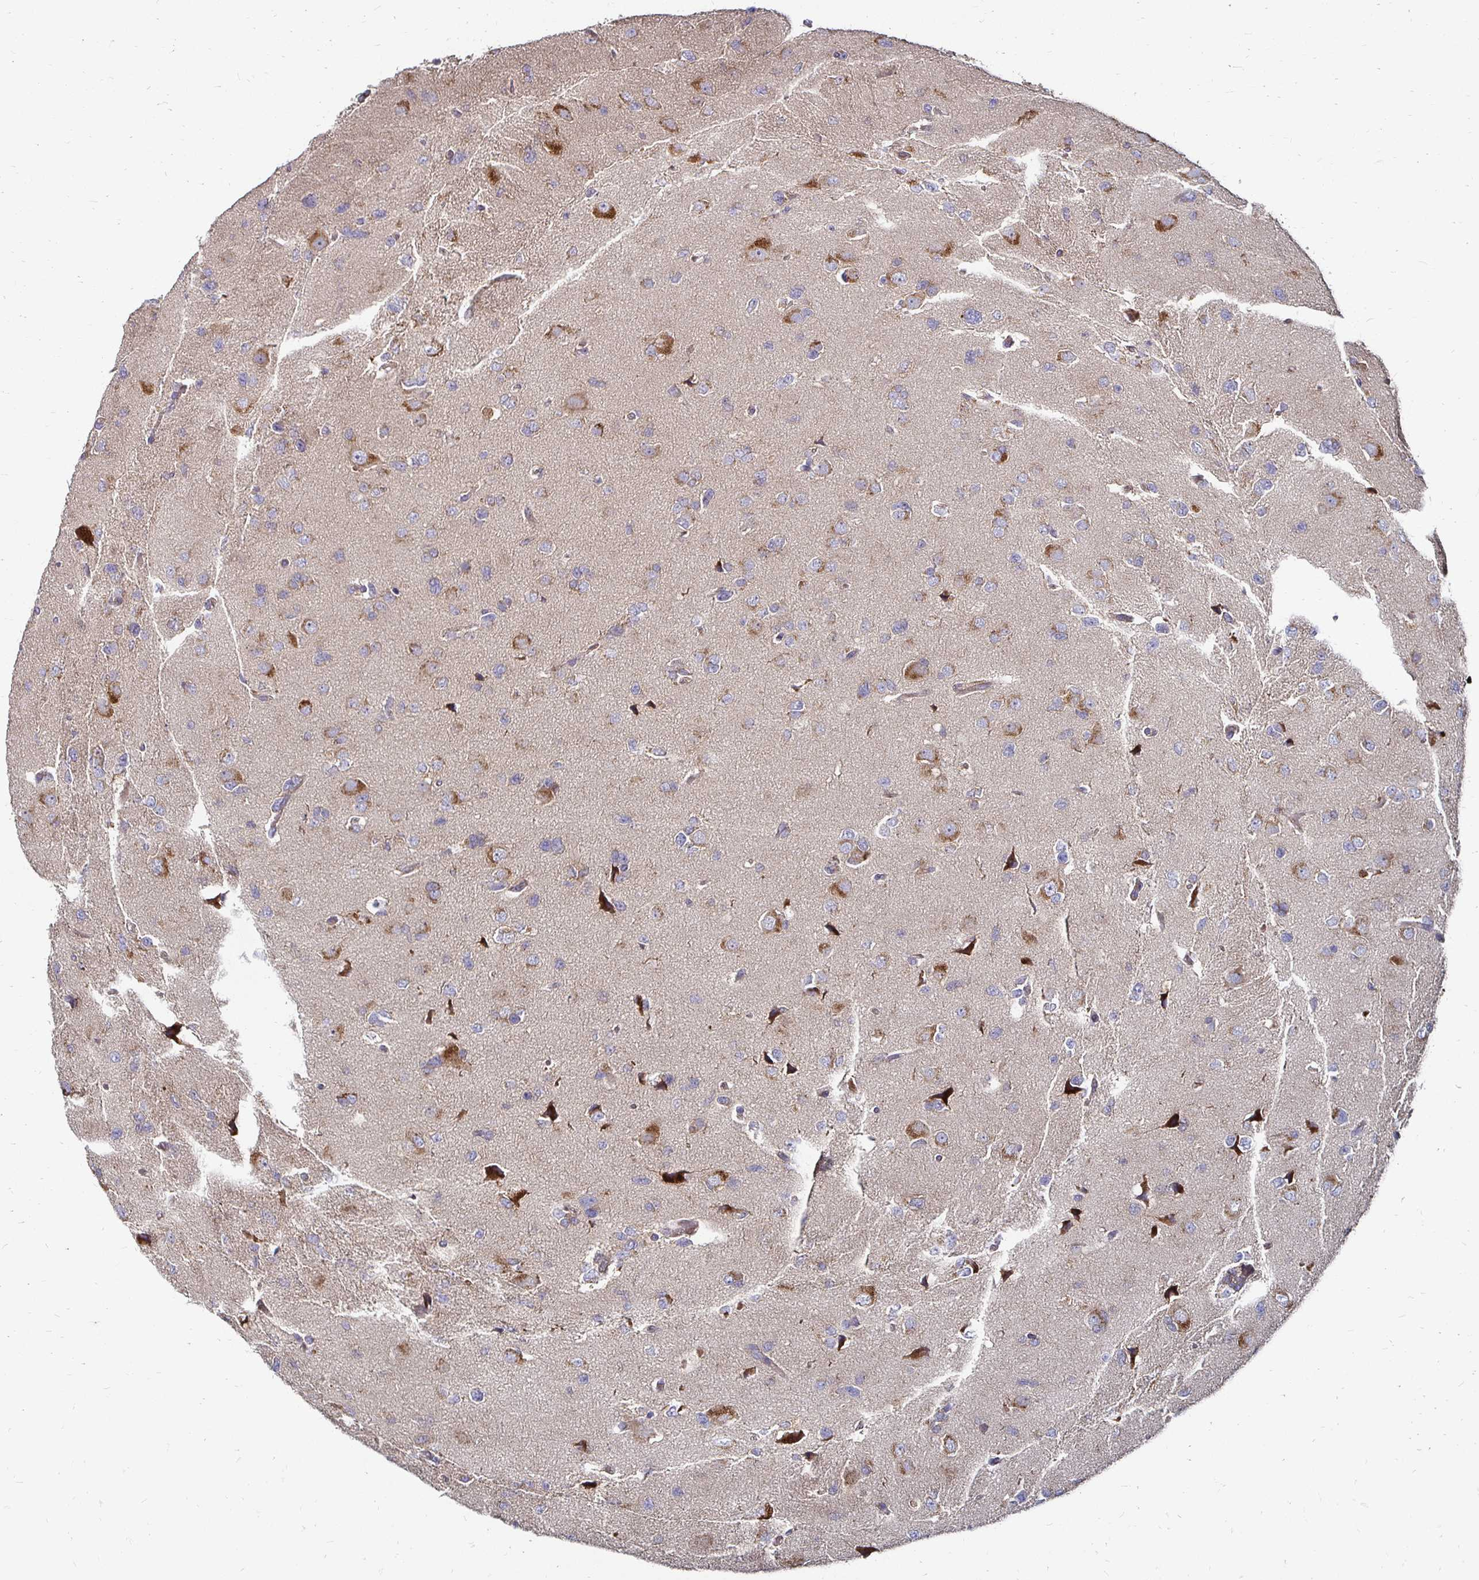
{"staining": {"intensity": "moderate", "quantity": "<25%", "location": "cytoplasmic/membranous"}, "tissue": "glioma", "cell_type": "Tumor cells", "image_type": "cancer", "snomed": [{"axis": "morphology", "description": "Glioma, malignant, Low grade"}, {"axis": "topography", "description": "Brain"}], "caption": "Protein analysis of glioma tissue displays moderate cytoplasmic/membranous positivity in approximately <25% of tumor cells. Immunohistochemistry stains the protein in brown and the nuclei are stained blue.", "gene": "NCSTN", "patient": {"sex": "female", "age": 55}}